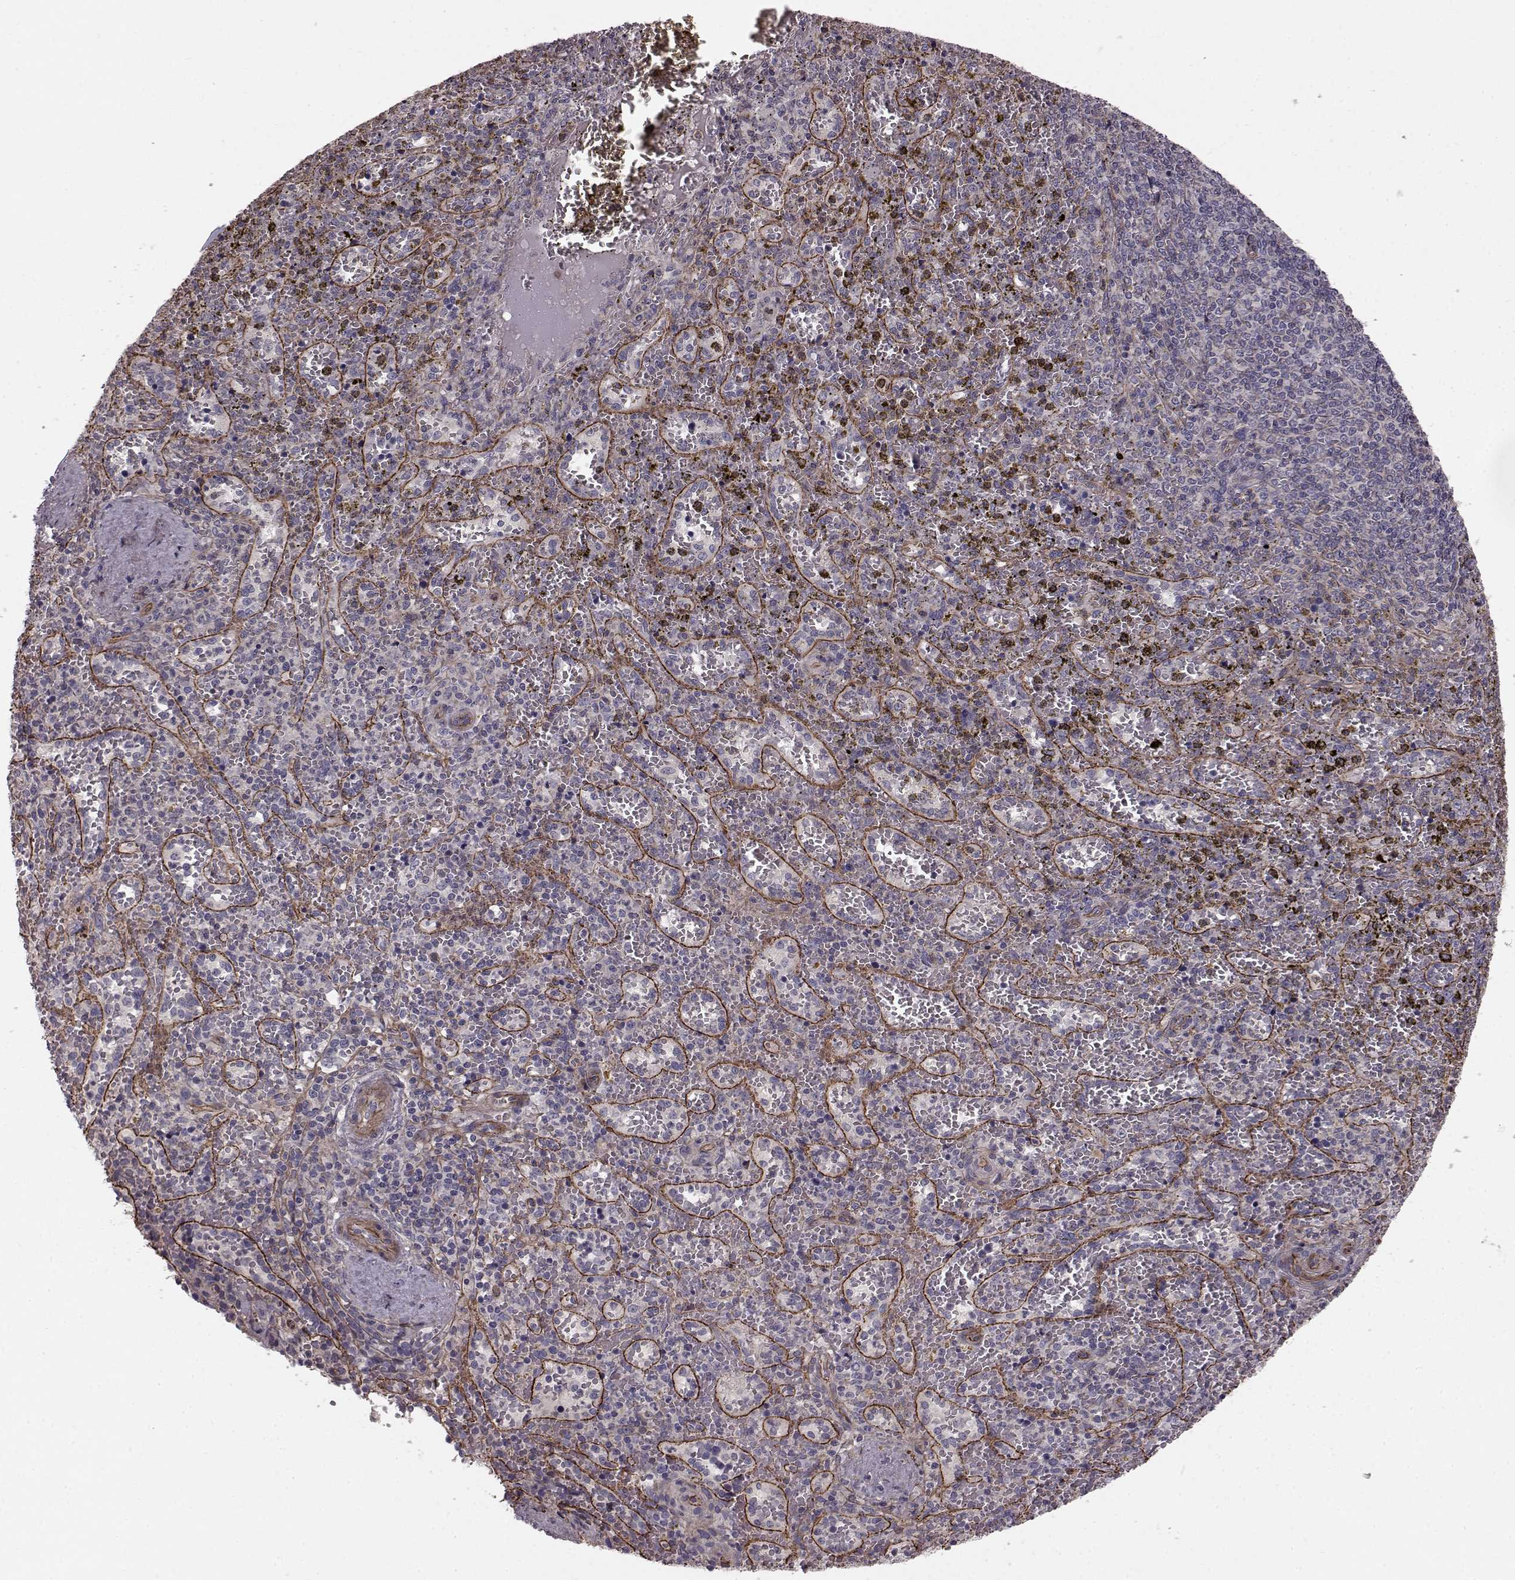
{"staining": {"intensity": "negative", "quantity": "none", "location": "none"}, "tissue": "spleen", "cell_type": "Cells in red pulp", "image_type": "normal", "snomed": [{"axis": "morphology", "description": "Normal tissue, NOS"}, {"axis": "topography", "description": "Spleen"}], "caption": "High magnification brightfield microscopy of normal spleen stained with DAB (brown) and counterstained with hematoxylin (blue): cells in red pulp show no significant expression. (DAB immunohistochemistry (IHC), high magnification).", "gene": "SLC22A18", "patient": {"sex": "female", "age": 50}}